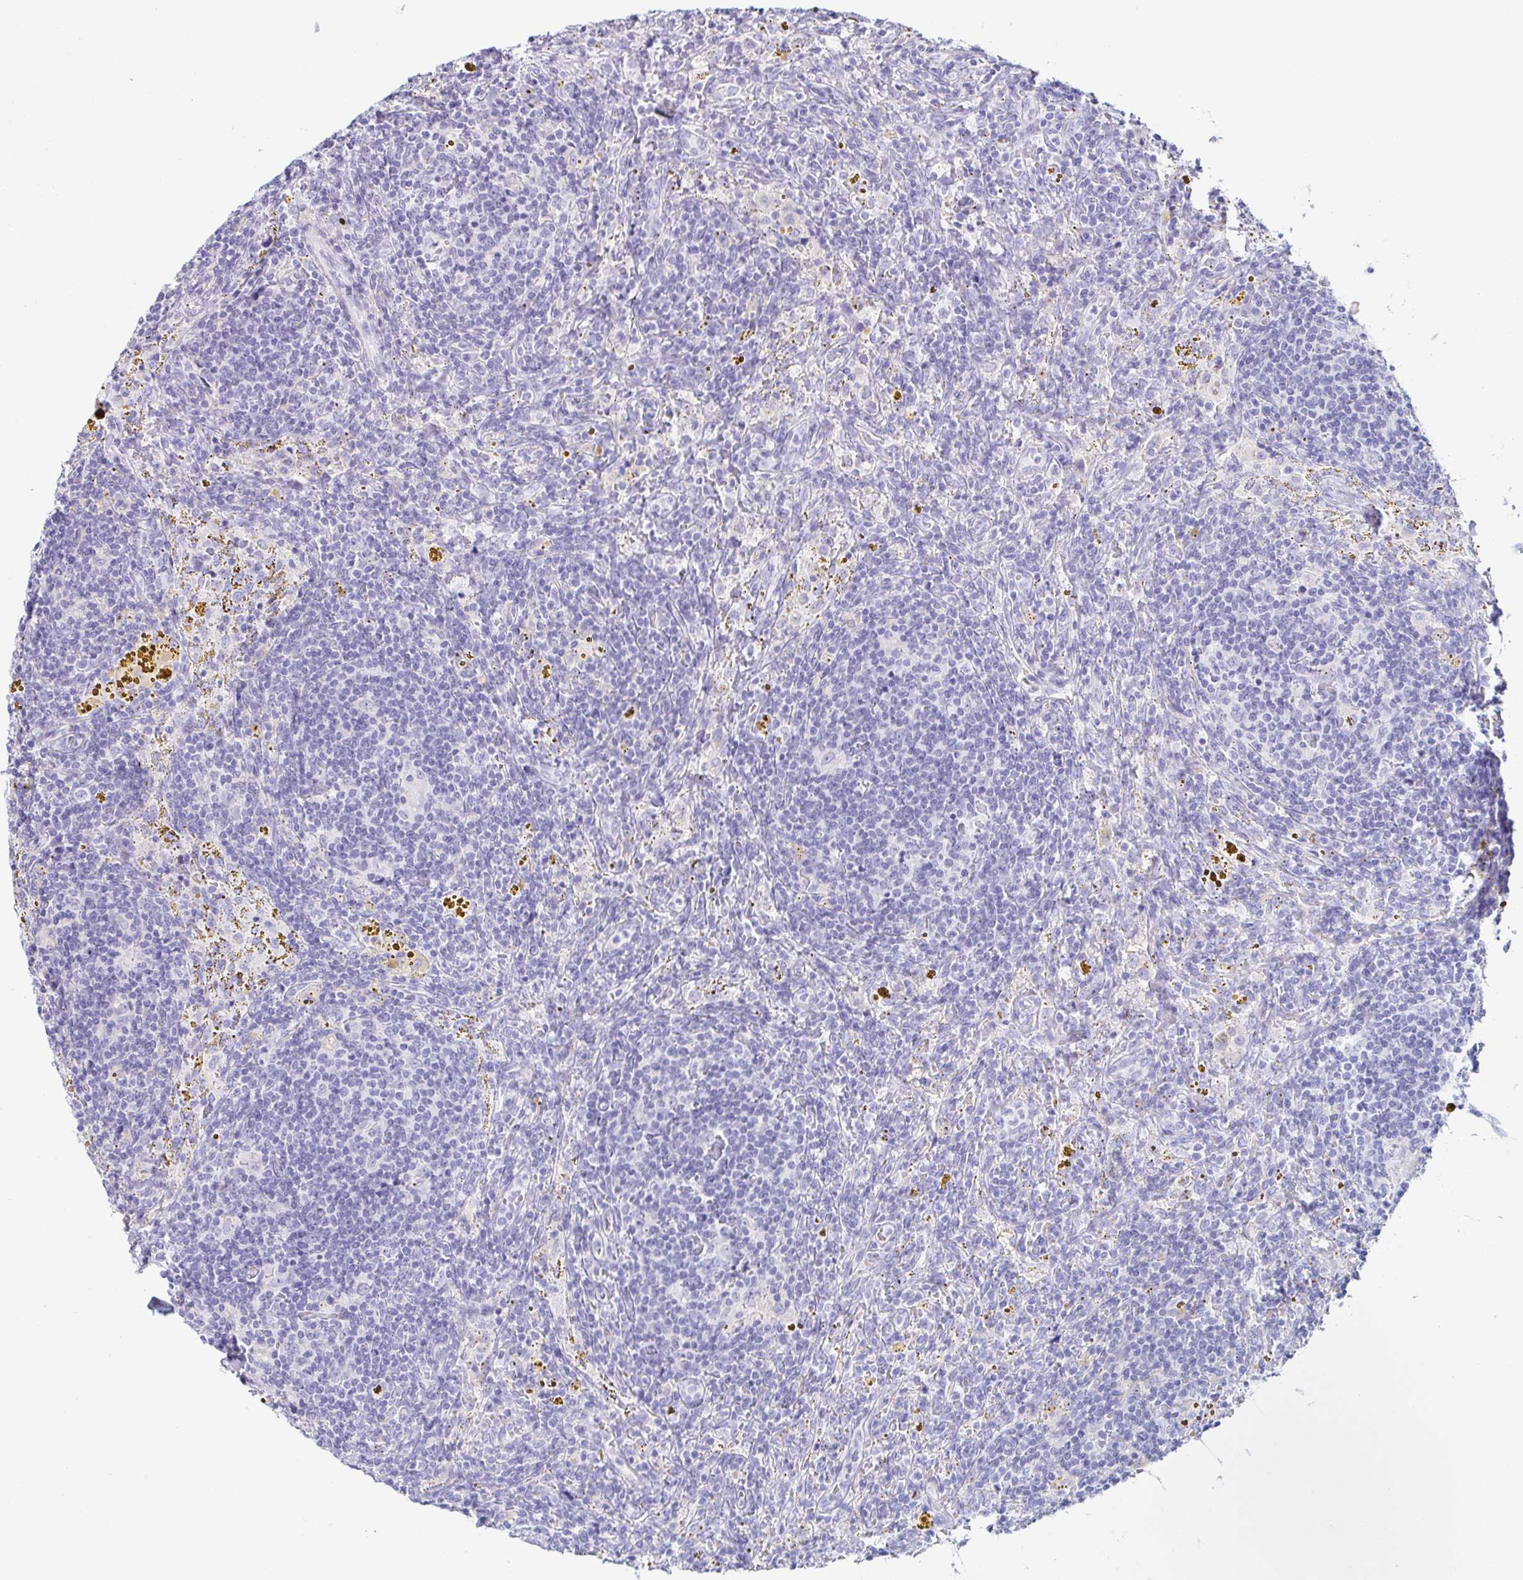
{"staining": {"intensity": "negative", "quantity": "none", "location": "none"}, "tissue": "lymphoma", "cell_type": "Tumor cells", "image_type": "cancer", "snomed": [{"axis": "morphology", "description": "Malignant lymphoma, non-Hodgkin's type, Low grade"}, {"axis": "topography", "description": "Spleen"}], "caption": "There is no significant staining in tumor cells of malignant lymphoma, non-Hodgkin's type (low-grade).", "gene": "PRR27", "patient": {"sex": "female", "age": 70}}